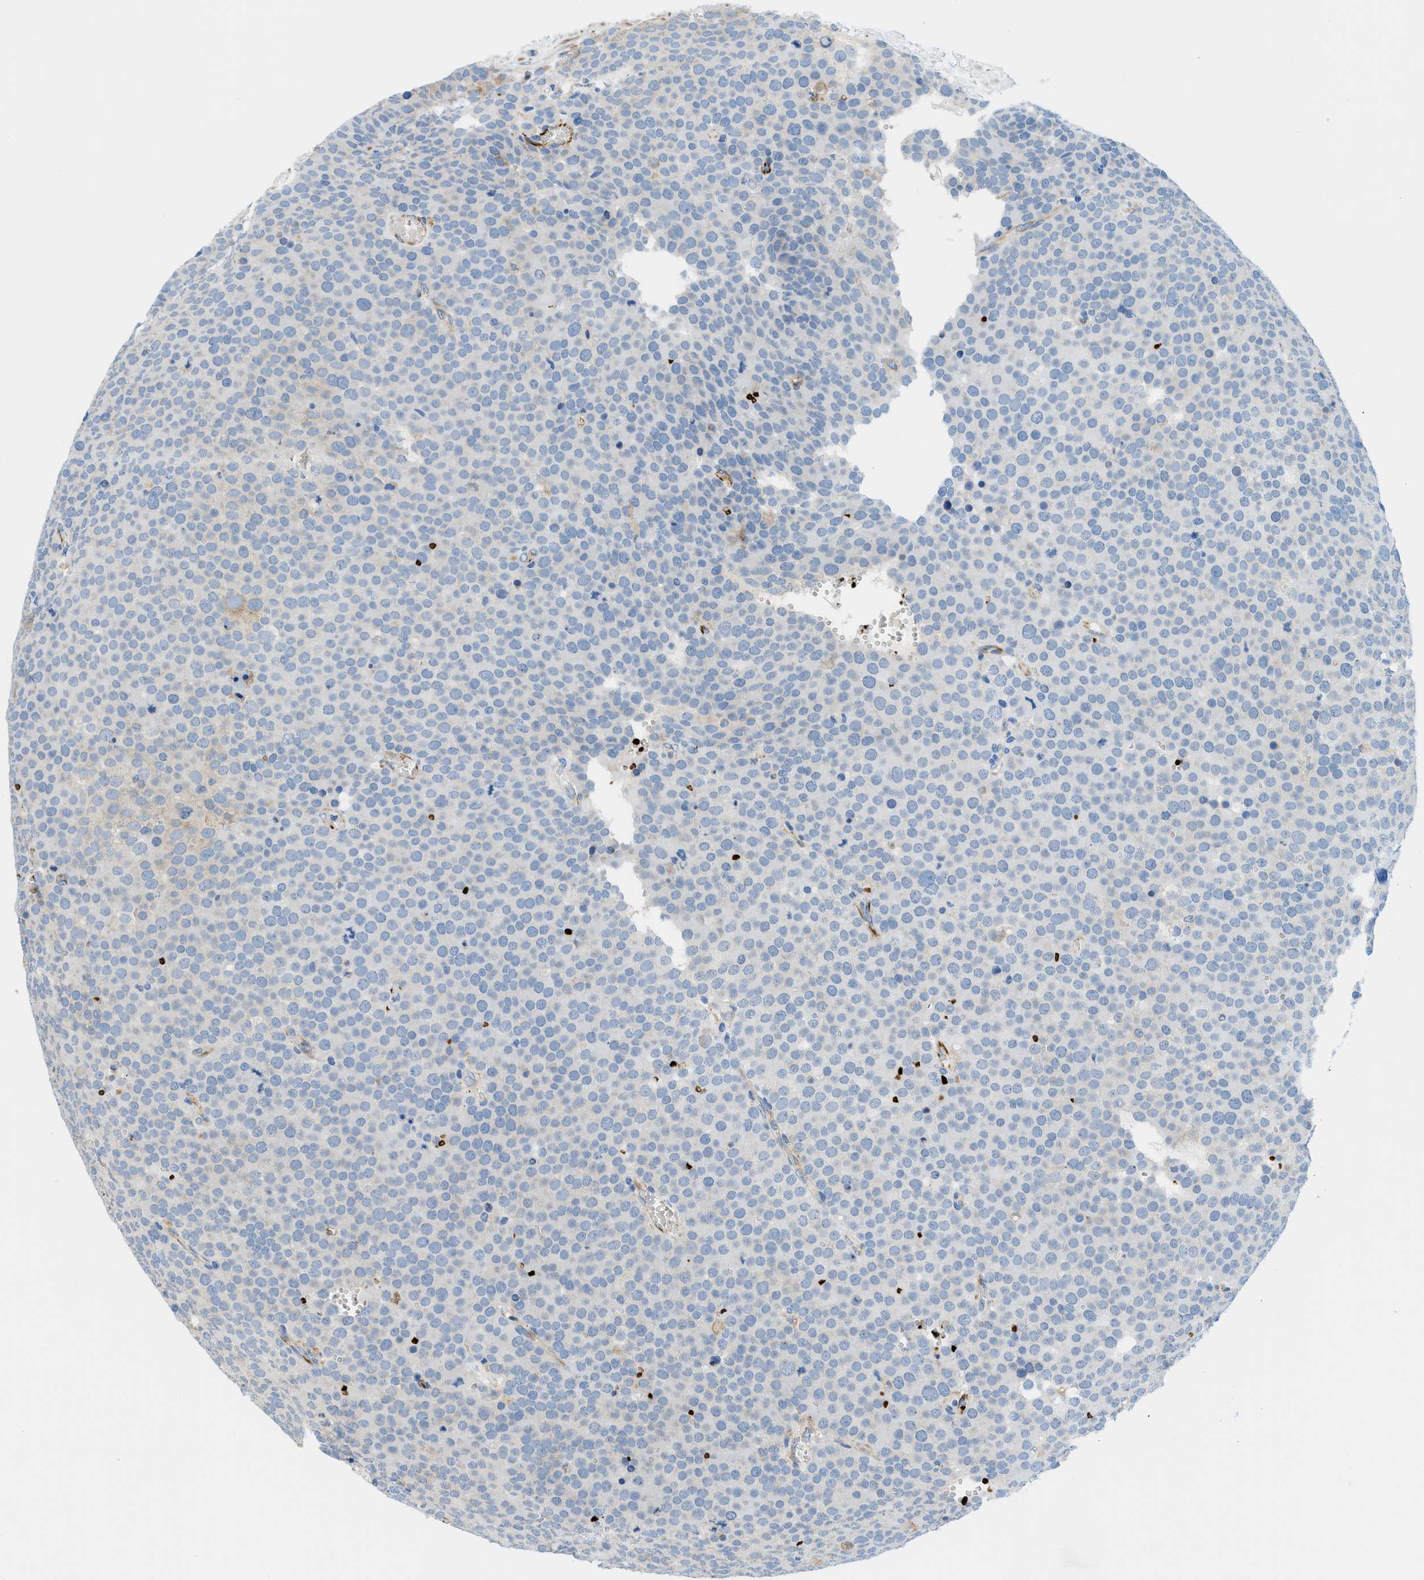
{"staining": {"intensity": "negative", "quantity": "none", "location": "none"}, "tissue": "testis cancer", "cell_type": "Tumor cells", "image_type": "cancer", "snomed": [{"axis": "morphology", "description": "Normal tissue, NOS"}, {"axis": "morphology", "description": "Seminoma, NOS"}, {"axis": "topography", "description": "Testis"}], "caption": "Tumor cells are negative for brown protein staining in seminoma (testis).", "gene": "ZNF831", "patient": {"sex": "male", "age": 71}}